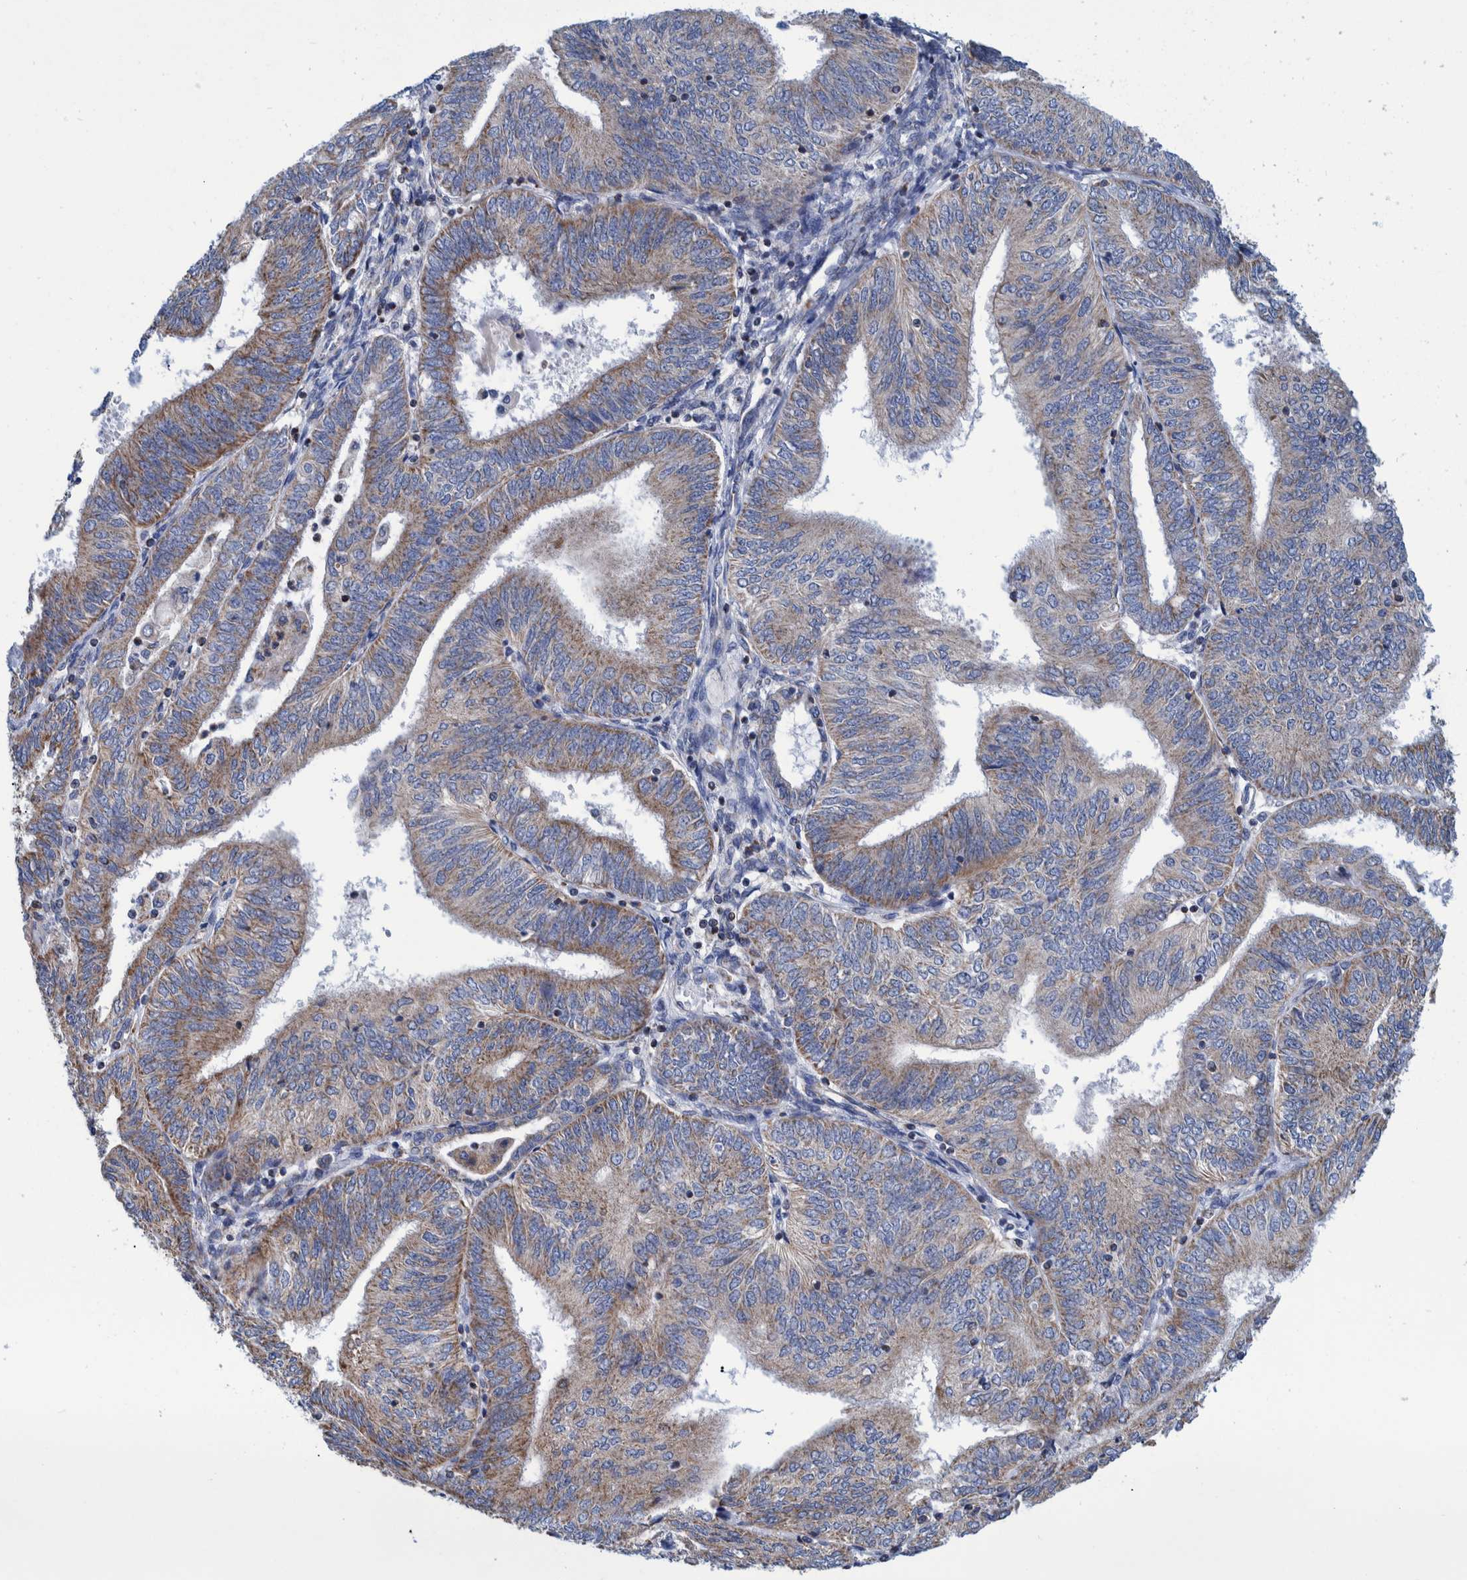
{"staining": {"intensity": "weak", "quantity": "25%-75%", "location": "cytoplasmic/membranous"}, "tissue": "endometrial cancer", "cell_type": "Tumor cells", "image_type": "cancer", "snomed": [{"axis": "morphology", "description": "Adenocarcinoma, NOS"}, {"axis": "topography", "description": "Endometrium"}], "caption": "About 25%-75% of tumor cells in endometrial cancer display weak cytoplasmic/membranous protein positivity as visualized by brown immunohistochemical staining.", "gene": "BZW2", "patient": {"sex": "female", "age": 58}}